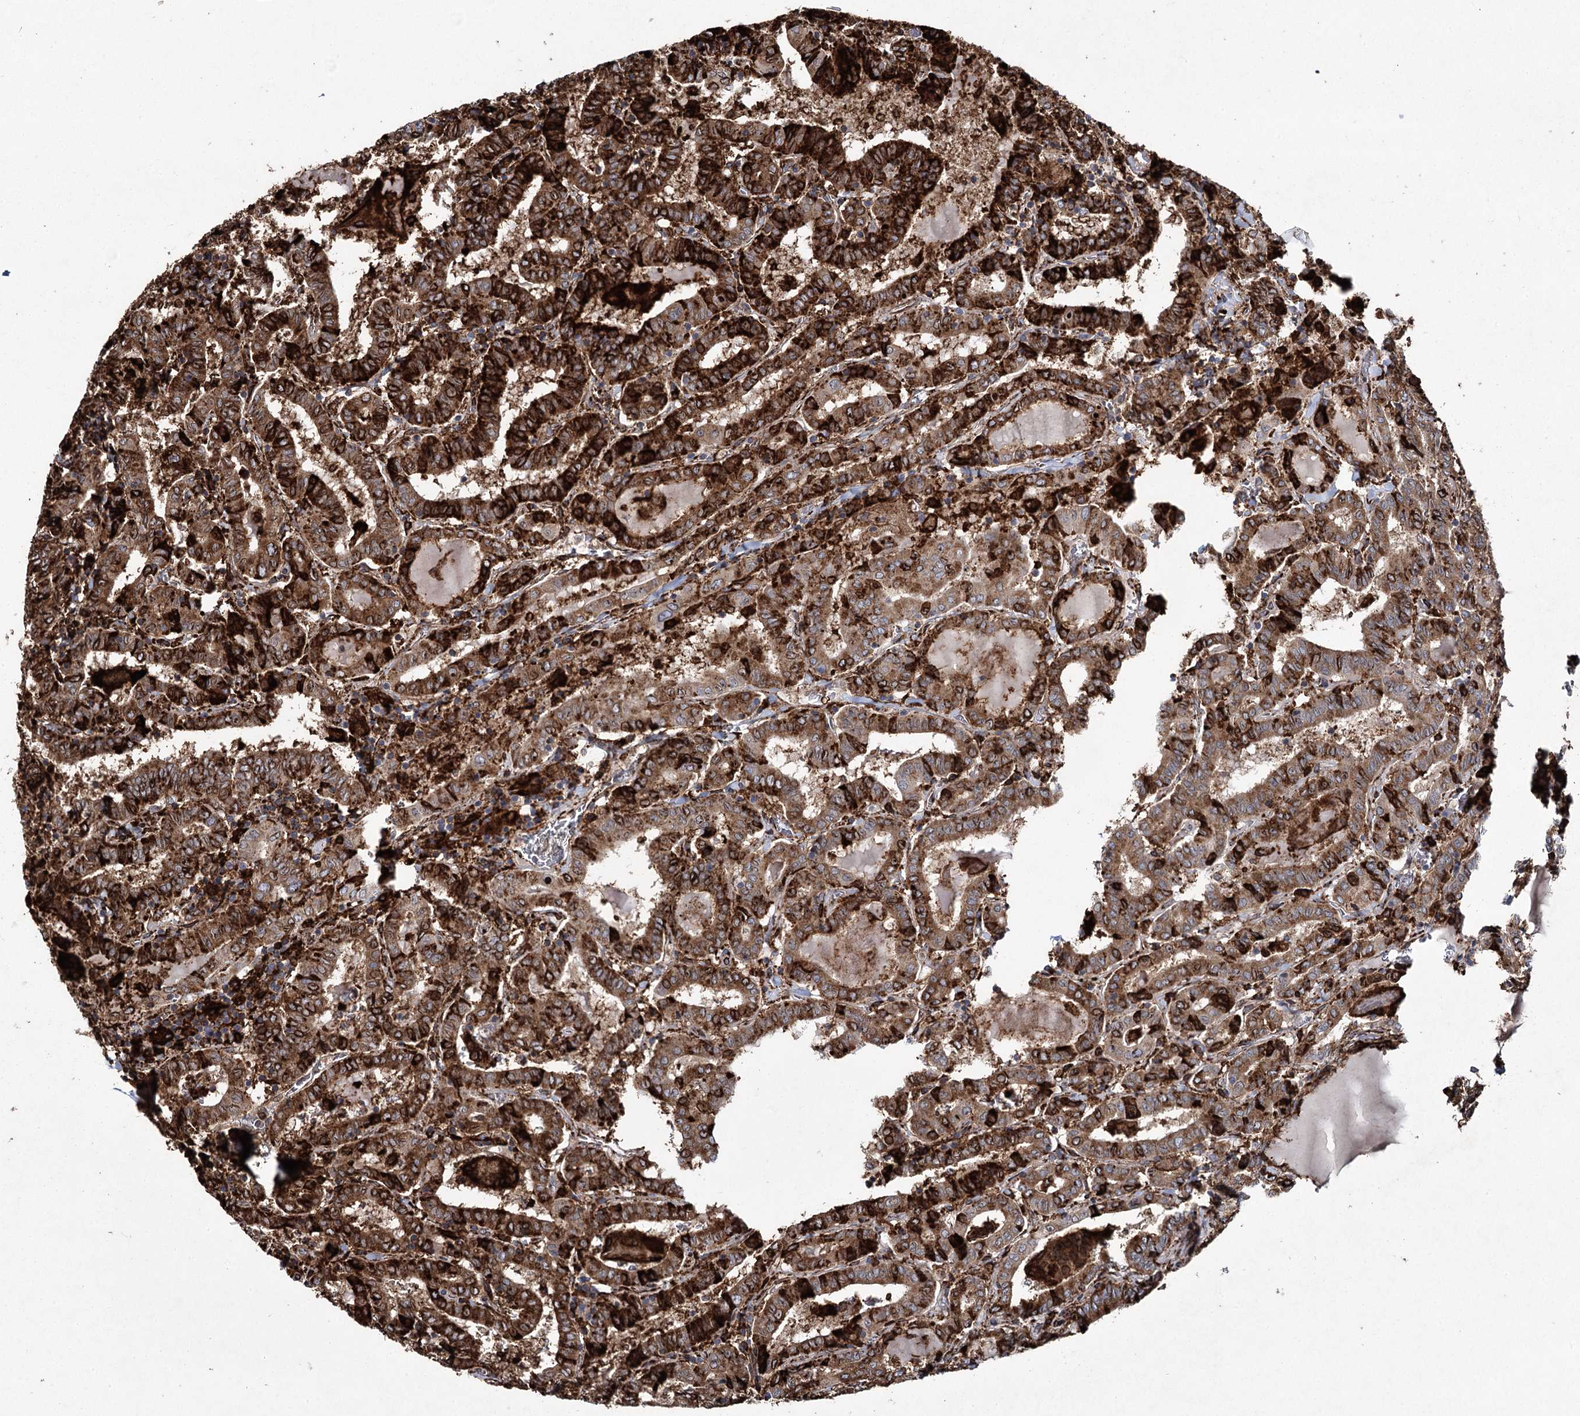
{"staining": {"intensity": "strong", "quantity": ">75%", "location": "cytoplasmic/membranous"}, "tissue": "thyroid cancer", "cell_type": "Tumor cells", "image_type": "cancer", "snomed": [{"axis": "morphology", "description": "Papillary adenocarcinoma, NOS"}, {"axis": "topography", "description": "Thyroid gland"}], "caption": "Thyroid cancer stained with a brown dye exhibits strong cytoplasmic/membranous positive expression in approximately >75% of tumor cells.", "gene": "DCUN1D4", "patient": {"sex": "female", "age": 72}}